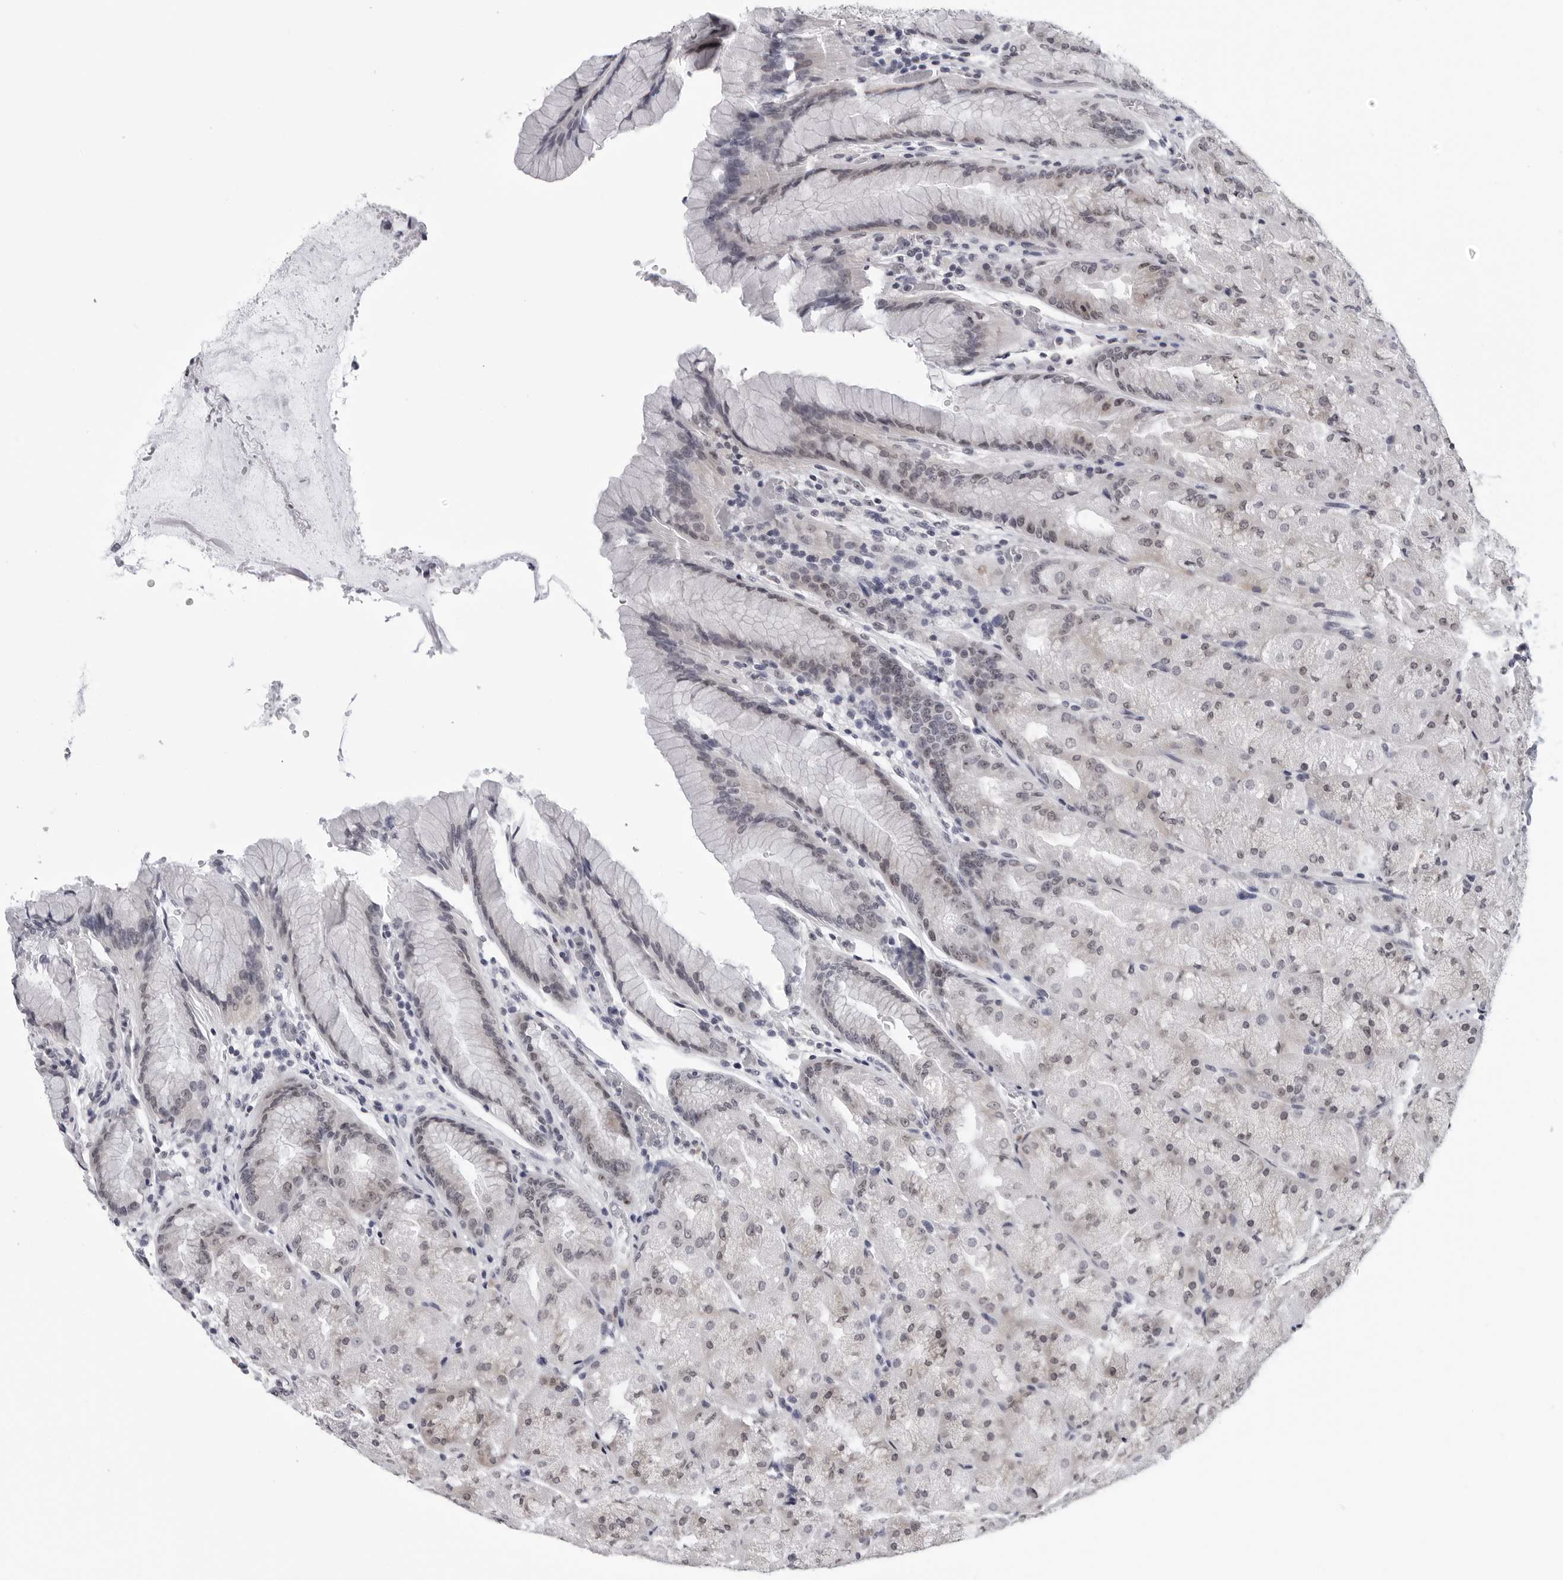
{"staining": {"intensity": "negative", "quantity": "none", "location": "none"}, "tissue": "stomach", "cell_type": "Glandular cells", "image_type": "normal", "snomed": [{"axis": "morphology", "description": "Normal tissue, NOS"}, {"axis": "topography", "description": "Stomach, upper"}, {"axis": "topography", "description": "Stomach"}], "caption": "The micrograph shows no significant positivity in glandular cells of stomach. (Brightfield microscopy of DAB IHC at high magnification).", "gene": "GNL2", "patient": {"sex": "male", "age": 48}}